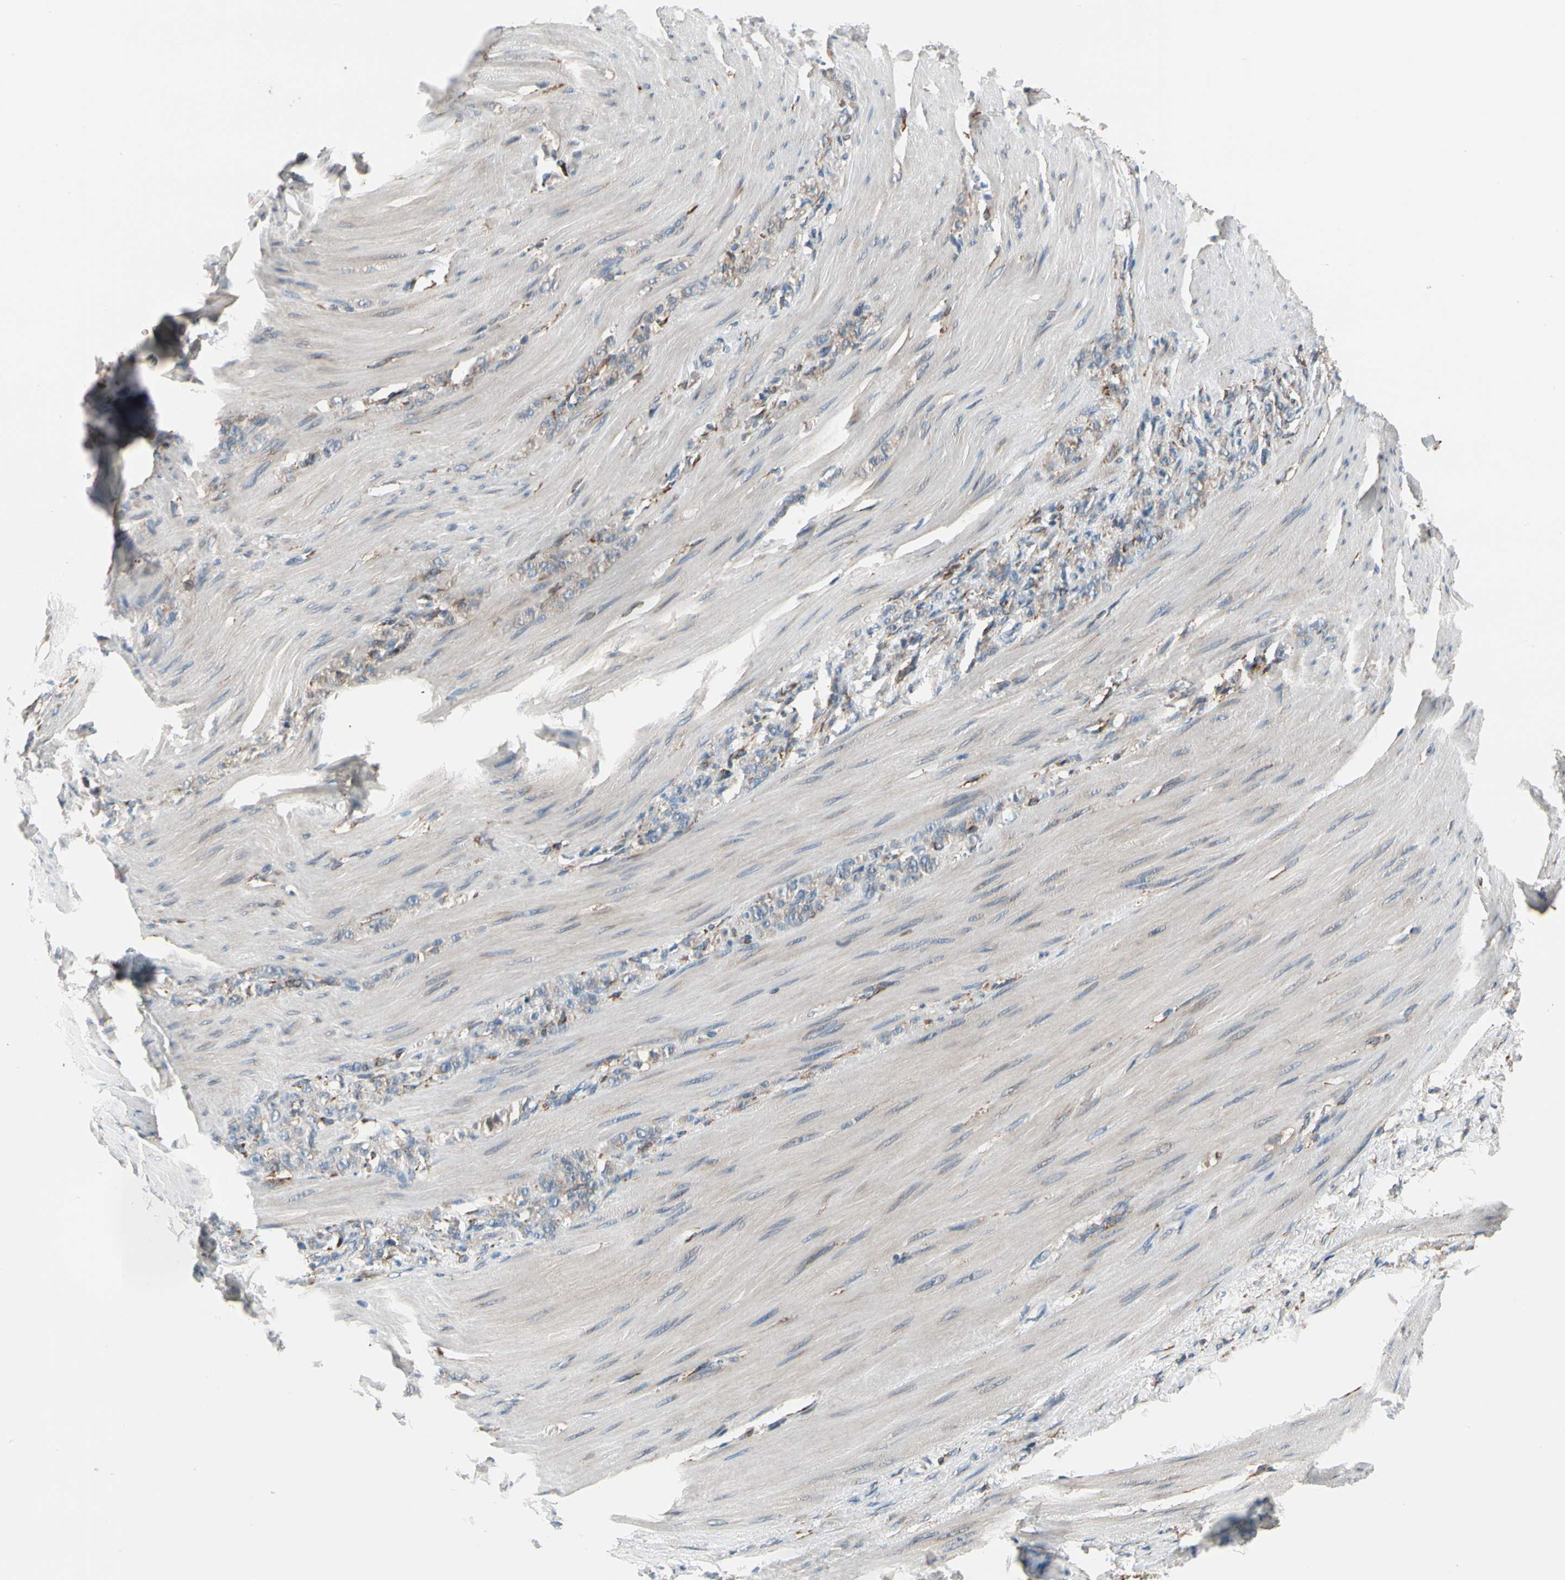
{"staining": {"intensity": "moderate", "quantity": "25%-75%", "location": "cytoplasmic/membranous"}, "tissue": "stomach cancer", "cell_type": "Tumor cells", "image_type": "cancer", "snomed": [{"axis": "morphology", "description": "Adenocarcinoma, NOS"}, {"axis": "topography", "description": "Stomach"}], "caption": "A brown stain highlights moderate cytoplasmic/membranous expression of a protein in stomach cancer tumor cells.", "gene": "LRPAP1", "patient": {"sex": "male", "age": 82}}